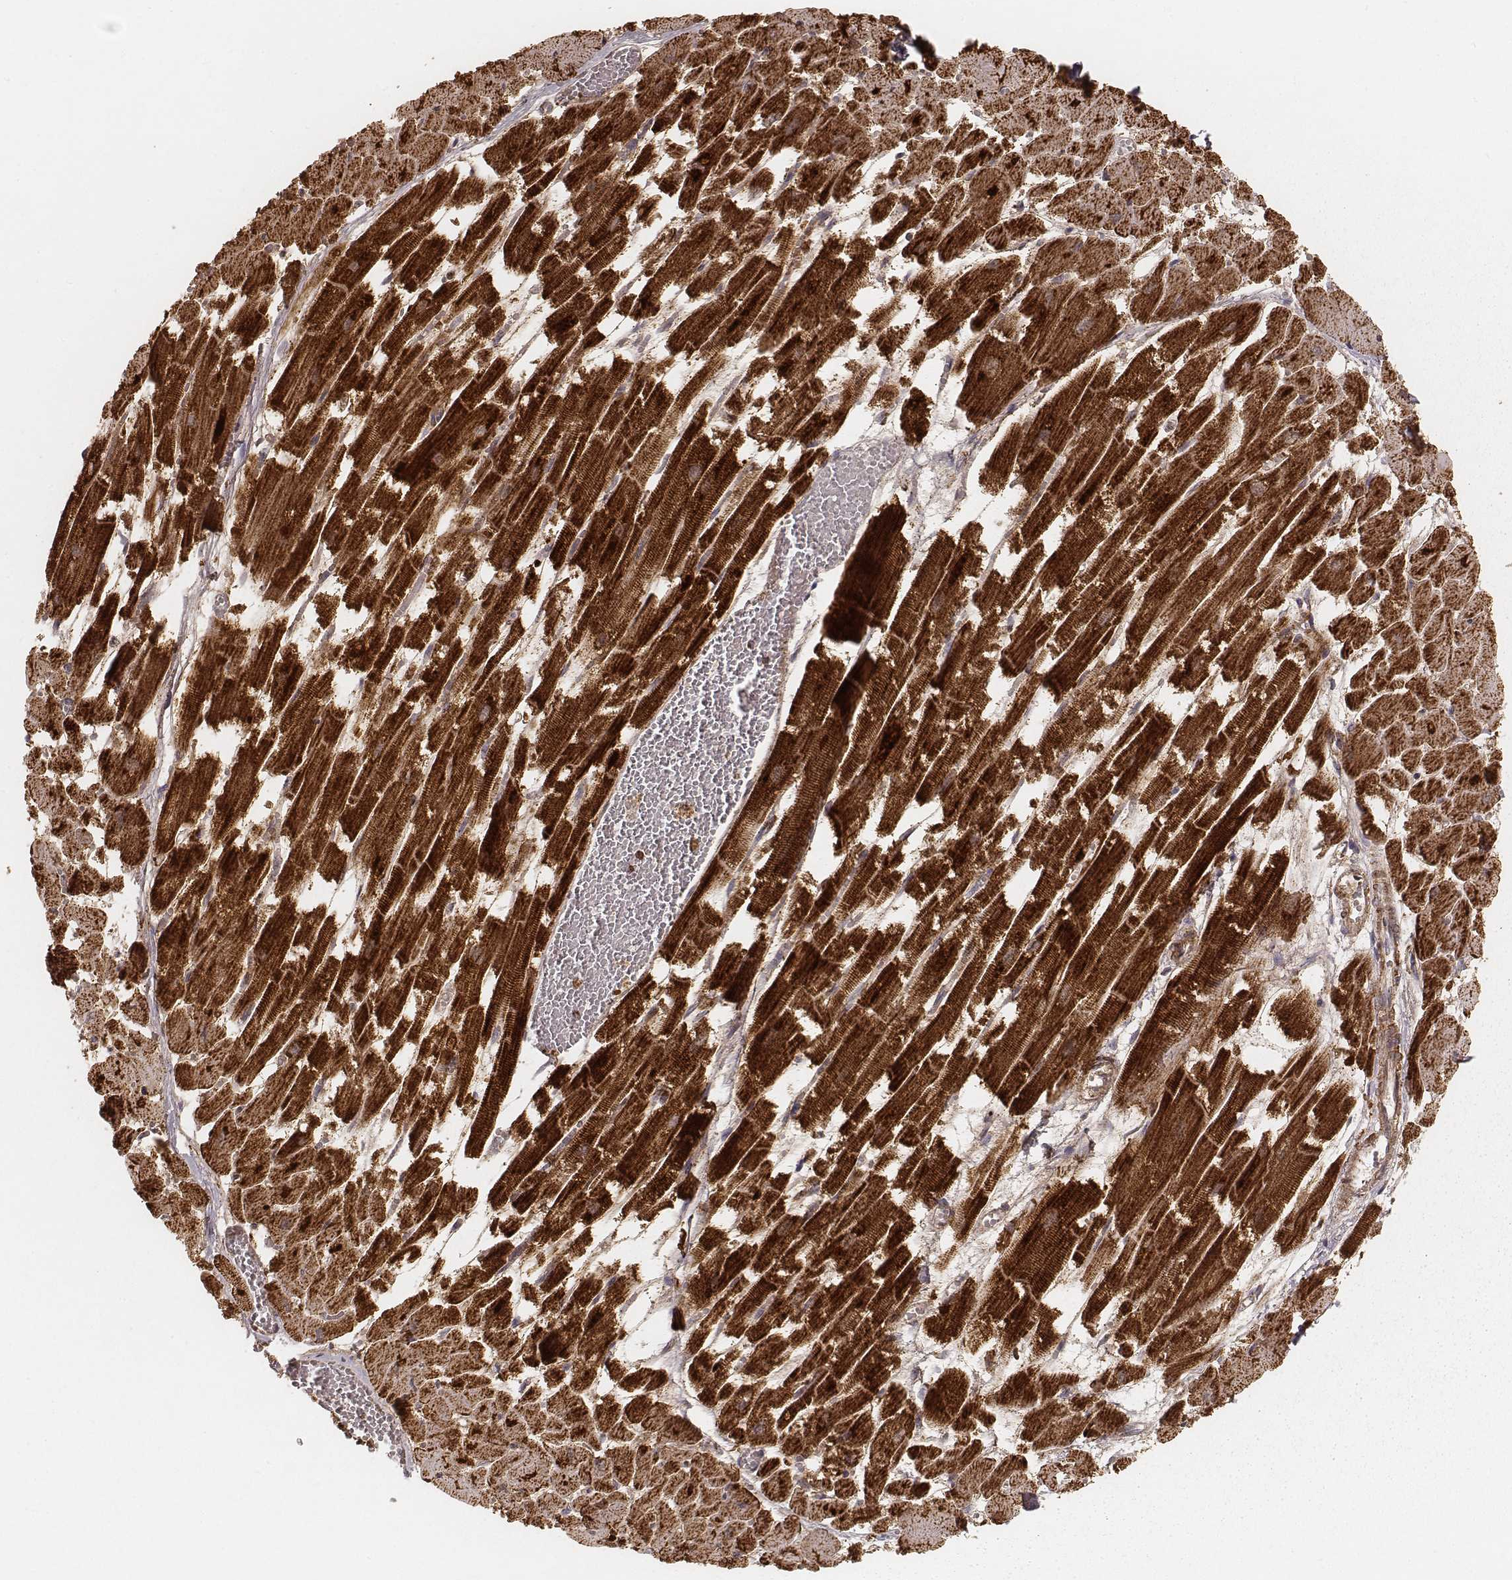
{"staining": {"intensity": "strong", "quantity": ">75%", "location": "cytoplasmic/membranous"}, "tissue": "heart muscle", "cell_type": "Cardiomyocytes", "image_type": "normal", "snomed": [{"axis": "morphology", "description": "Normal tissue, NOS"}, {"axis": "topography", "description": "Heart"}], "caption": "A photomicrograph of heart muscle stained for a protein demonstrates strong cytoplasmic/membranous brown staining in cardiomyocytes.", "gene": "CS", "patient": {"sex": "female", "age": 52}}